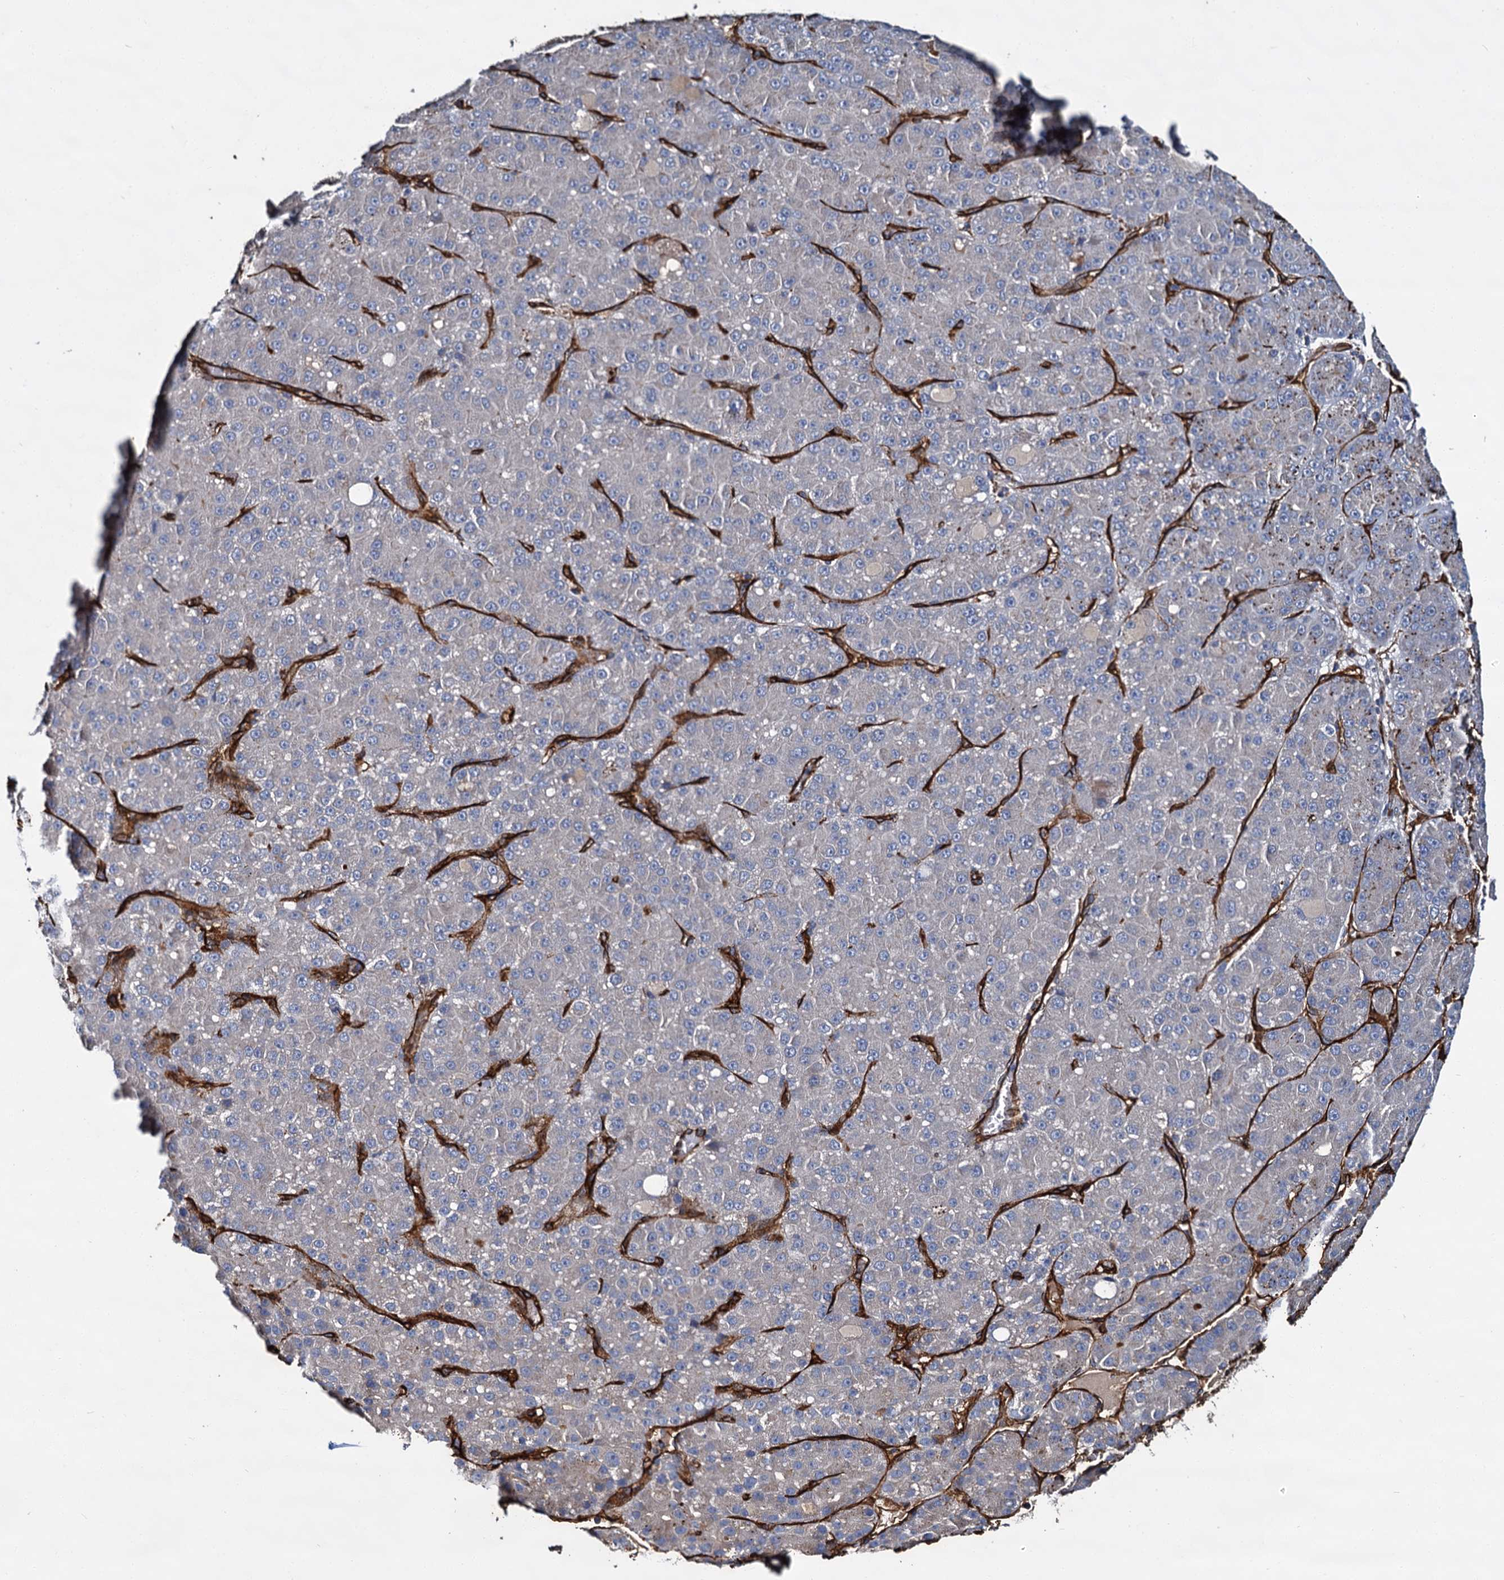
{"staining": {"intensity": "negative", "quantity": "none", "location": "none"}, "tissue": "liver cancer", "cell_type": "Tumor cells", "image_type": "cancer", "snomed": [{"axis": "morphology", "description": "Carcinoma, Hepatocellular, NOS"}, {"axis": "topography", "description": "Liver"}], "caption": "Immunohistochemistry (IHC) photomicrograph of neoplastic tissue: liver cancer (hepatocellular carcinoma) stained with DAB (3,3'-diaminobenzidine) reveals no significant protein positivity in tumor cells. The staining is performed using DAB (3,3'-diaminobenzidine) brown chromogen with nuclei counter-stained in using hematoxylin.", "gene": "CACNA1C", "patient": {"sex": "male", "age": 67}}